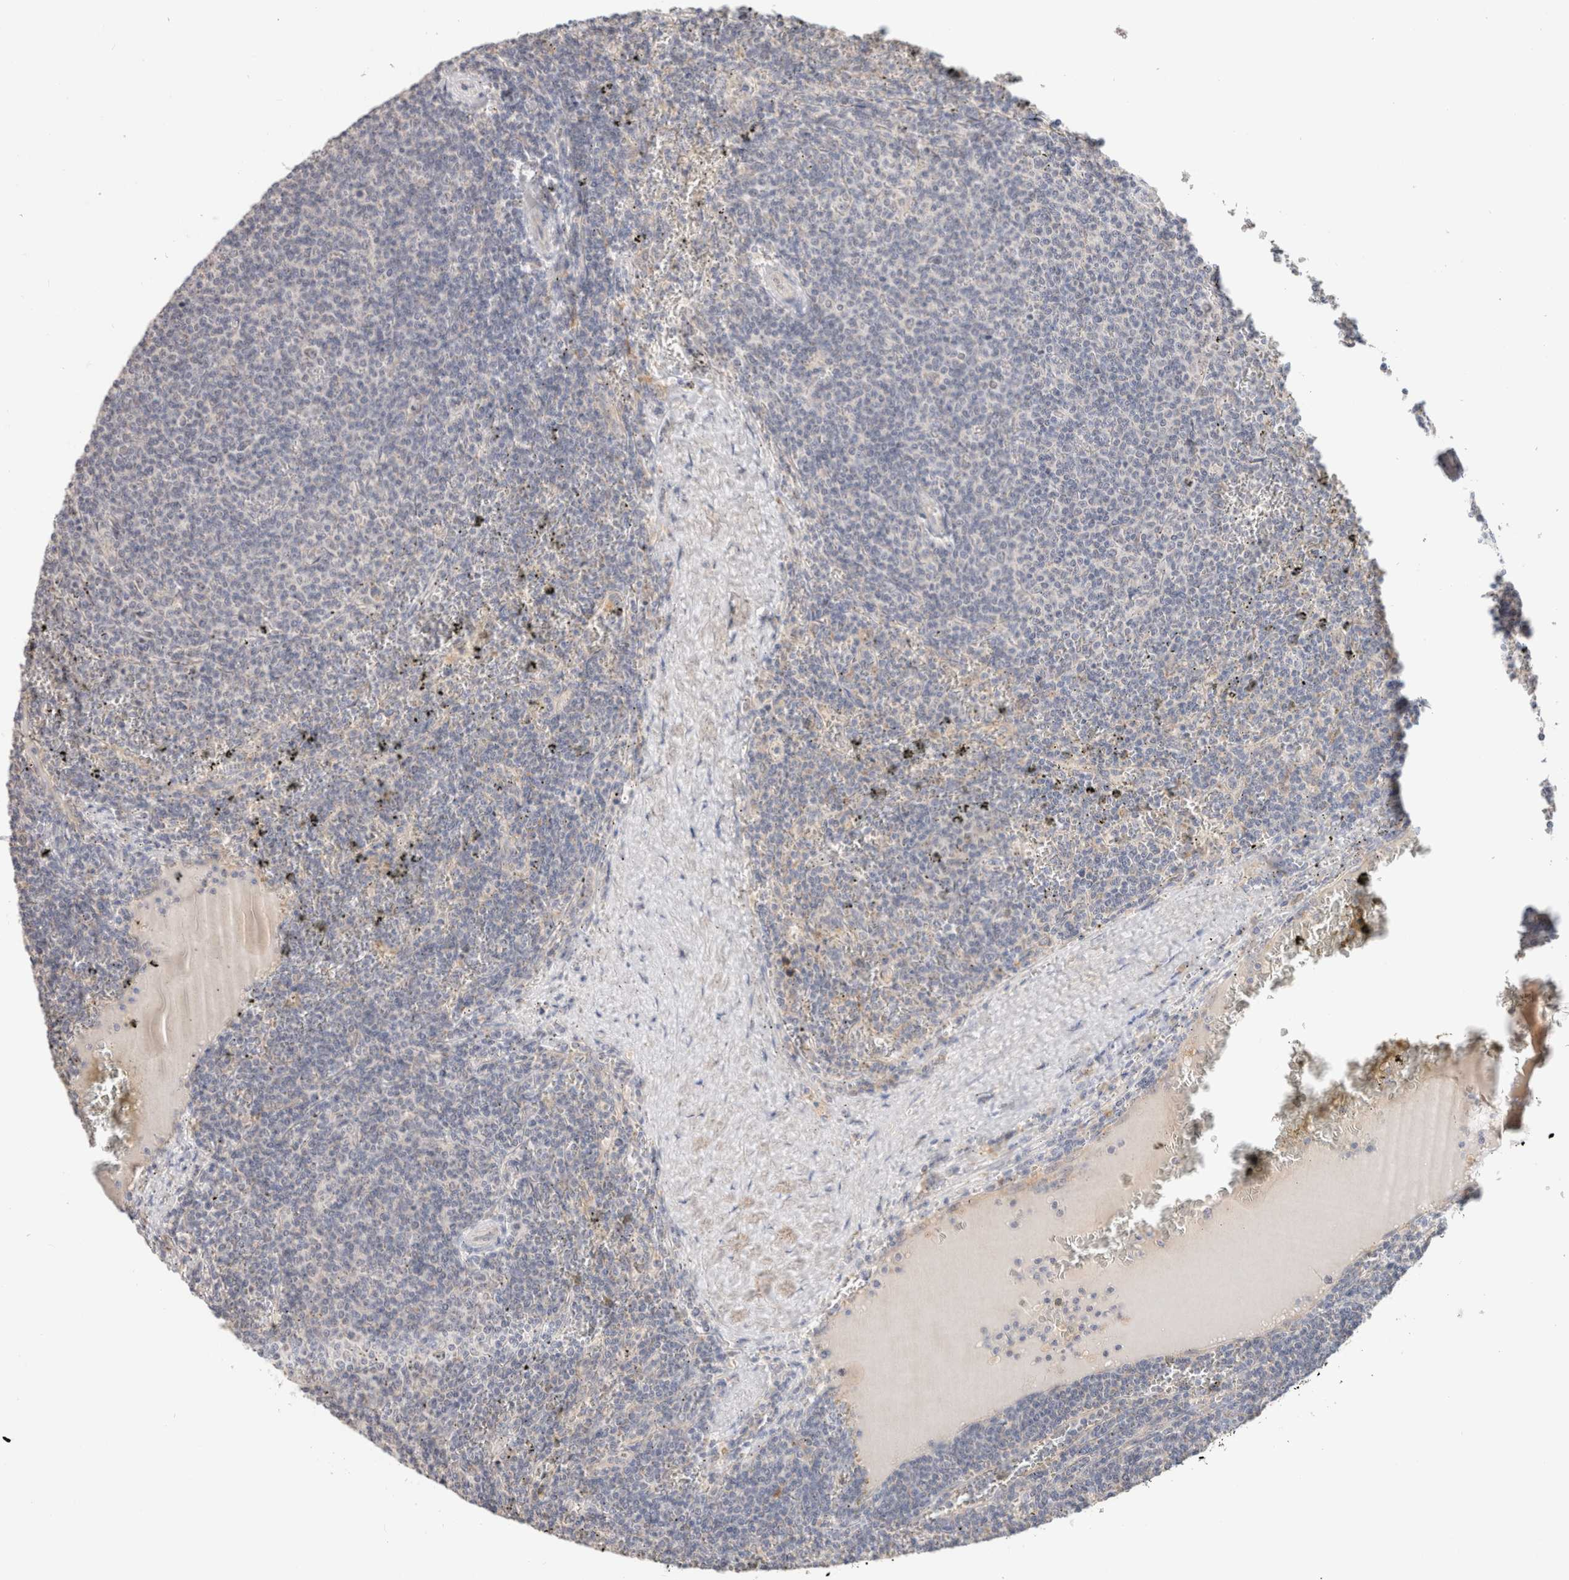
{"staining": {"intensity": "negative", "quantity": "none", "location": "none"}, "tissue": "lymphoma", "cell_type": "Tumor cells", "image_type": "cancer", "snomed": [{"axis": "morphology", "description": "Malignant lymphoma, non-Hodgkin's type, Low grade"}, {"axis": "topography", "description": "Spleen"}], "caption": "Immunohistochemical staining of malignant lymphoma, non-Hodgkin's type (low-grade) reveals no significant expression in tumor cells. (Brightfield microscopy of DAB (3,3'-diaminobenzidine) IHC at high magnification).", "gene": "CA13", "patient": {"sex": "female", "age": 50}}